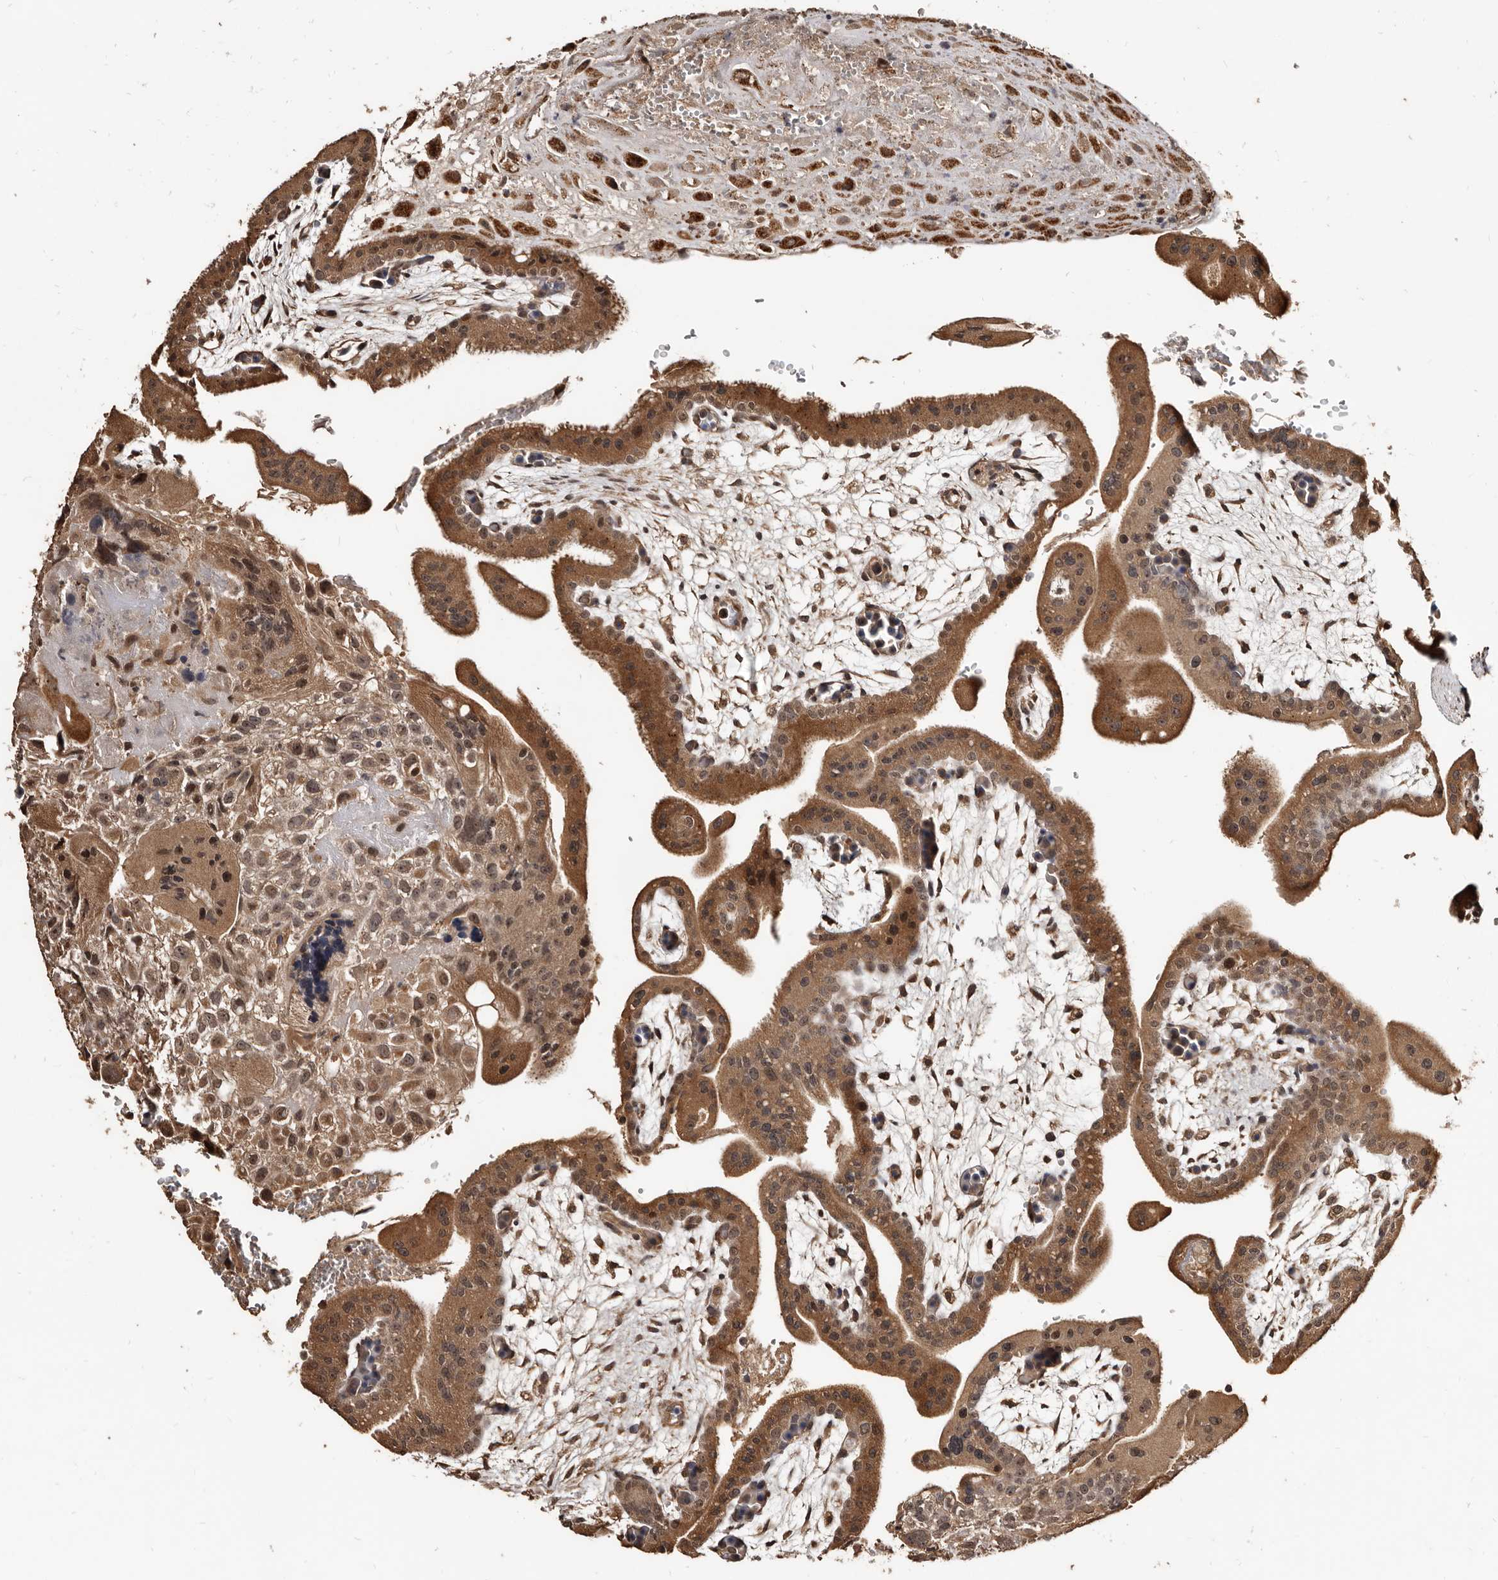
{"staining": {"intensity": "moderate", "quantity": ">75%", "location": "cytoplasmic/membranous"}, "tissue": "placenta", "cell_type": "Decidual cells", "image_type": "normal", "snomed": [{"axis": "morphology", "description": "Normal tissue, NOS"}, {"axis": "topography", "description": "Placenta"}], "caption": "This micrograph reveals immunohistochemistry (IHC) staining of unremarkable human placenta, with medium moderate cytoplasmic/membranous positivity in approximately >75% of decidual cells.", "gene": "AKAP7", "patient": {"sex": "female", "age": 35}}